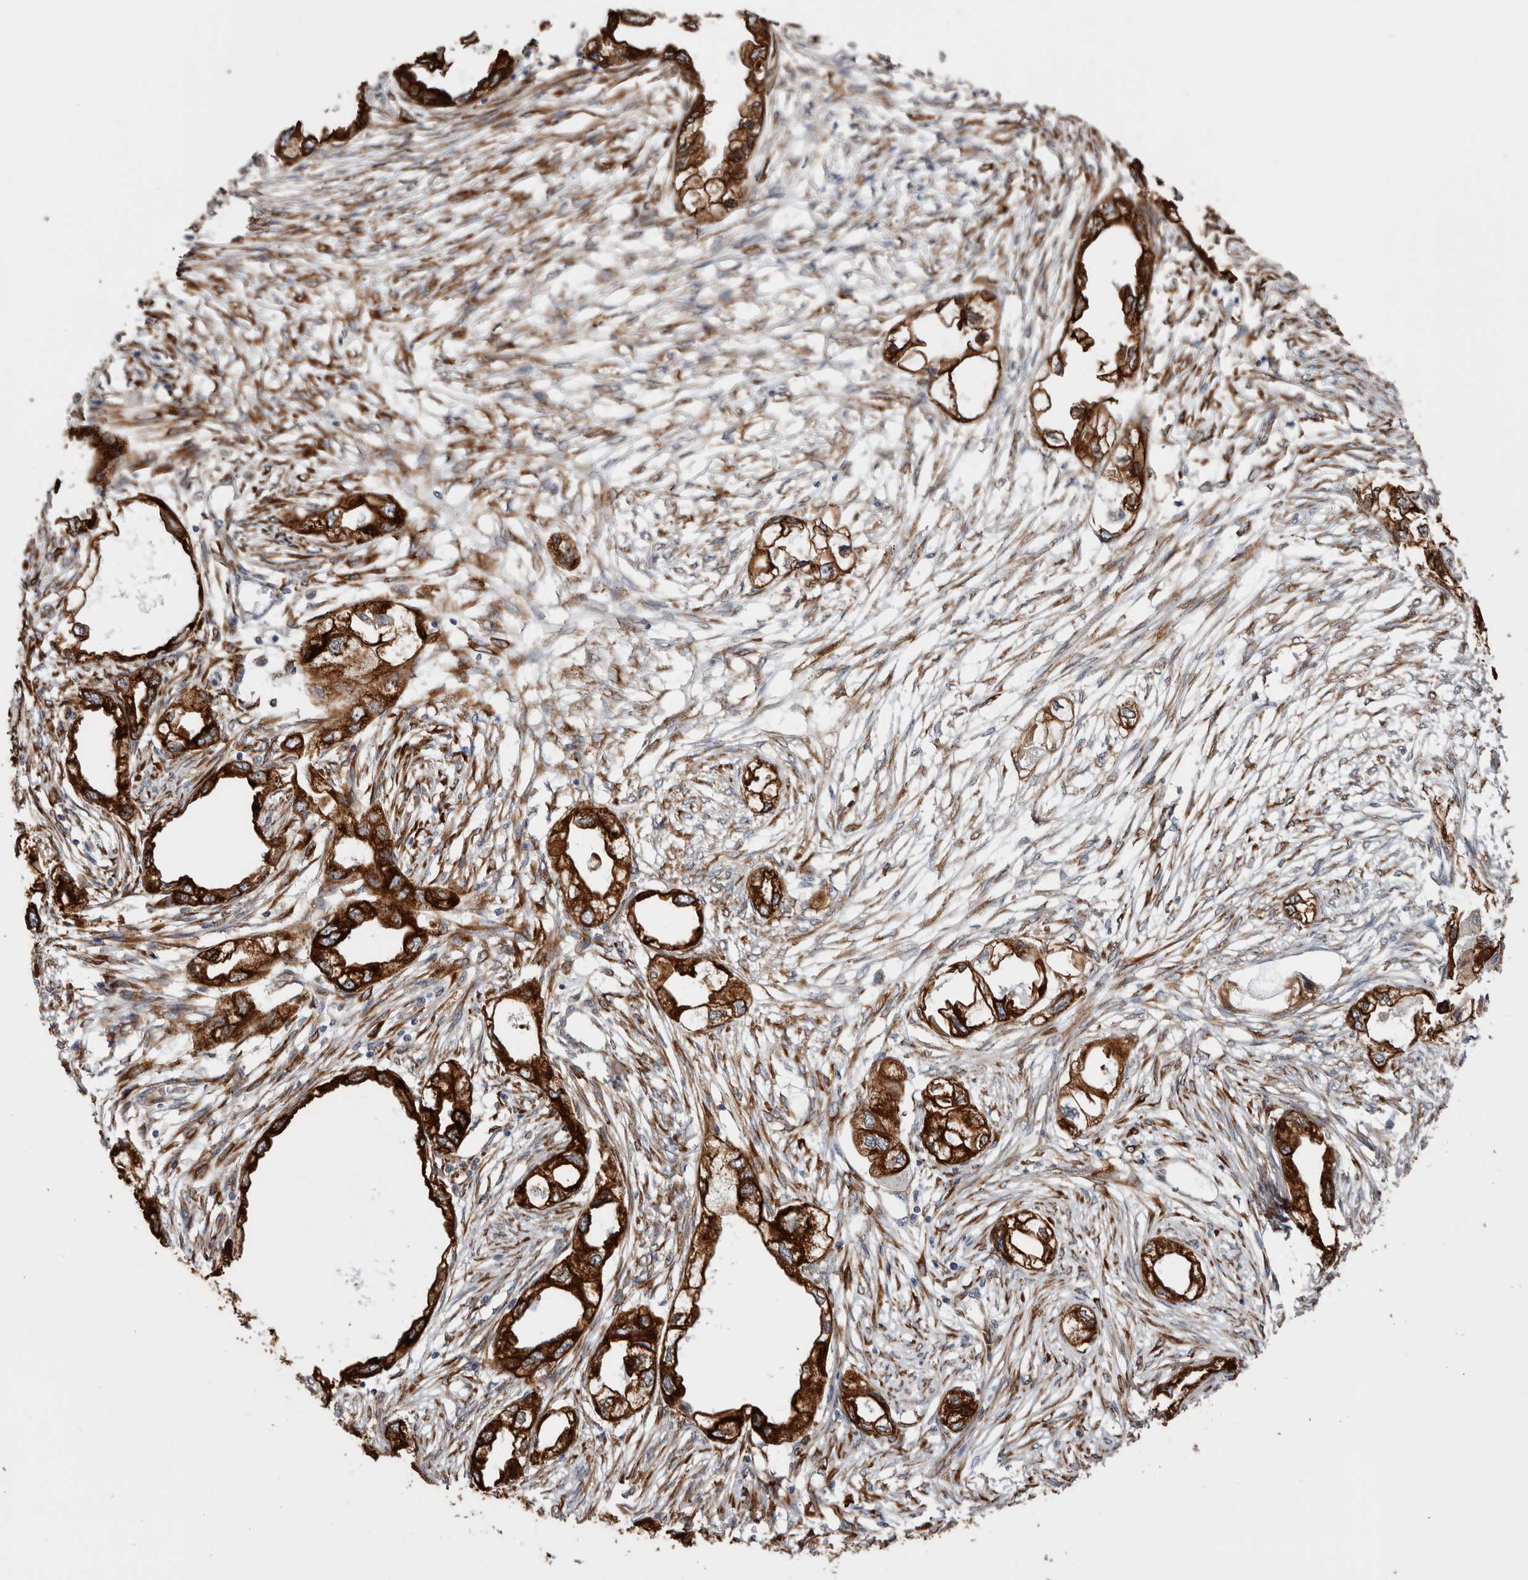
{"staining": {"intensity": "strong", "quantity": ">75%", "location": "cytoplasmic/membranous"}, "tissue": "endometrial cancer", "cell_type": "Tumor cells", "image_type": "cancer", "snomed": [{"axis": "morphology", "description": "Adenocarcinoma, NOS"}, {"axis": "morphology", "description": "Adenocarcinoma, metastatic, NOS"}, {"axis": "topography", "description": "Adipose tissue"}, {"axis": "topography", "description": "Endometrium"}], "caption": "A histopathology image showing strong cytoplasmic/membranous expression in about >75% of tumor cells in endometrial cancer (adenocarcinoma), as visualized by brown immunohistochemical staining.", "gene": "SEMA3E", "patient": {"sex": "female", "age": 67}}